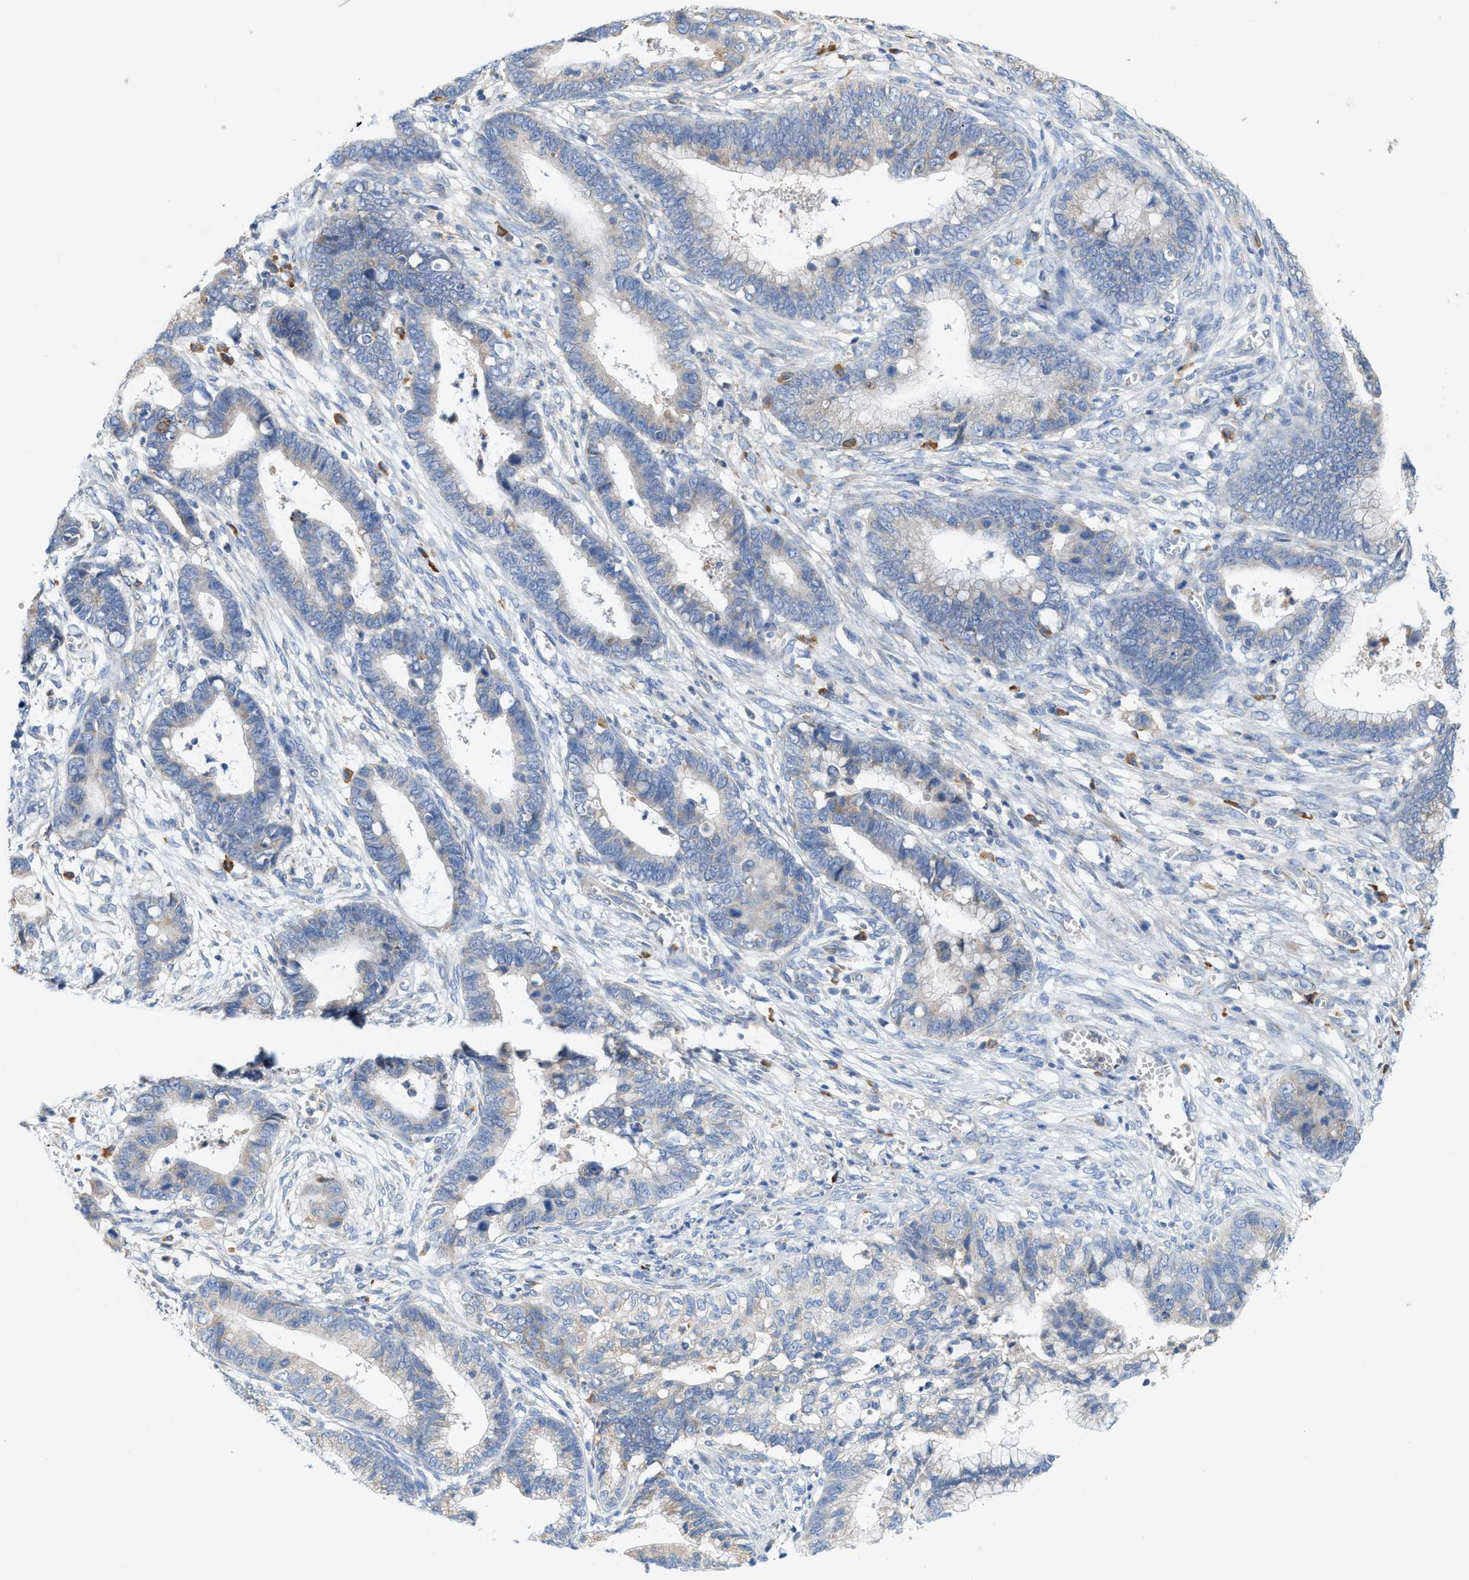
{"staining": {"intensity": "weak", "quantity": "<25%", "location": "cytoplasmic/membranous"}, "tissue": "cervical cancer", "cell_type": "Tumor cells", "image_type": "cancer", "snomed": [{"axis": "morphology", "description": "Adenocarcinoma, NOS"}, {"axis": "topography", "description": "Cervix"}], "caption": "This is a image of immunohistochemistry staining of cervical cancer, which shows no staining in tumor cells.", "gene": "DYNC2I1", "patient": {"sex": "female", "age": 44}}